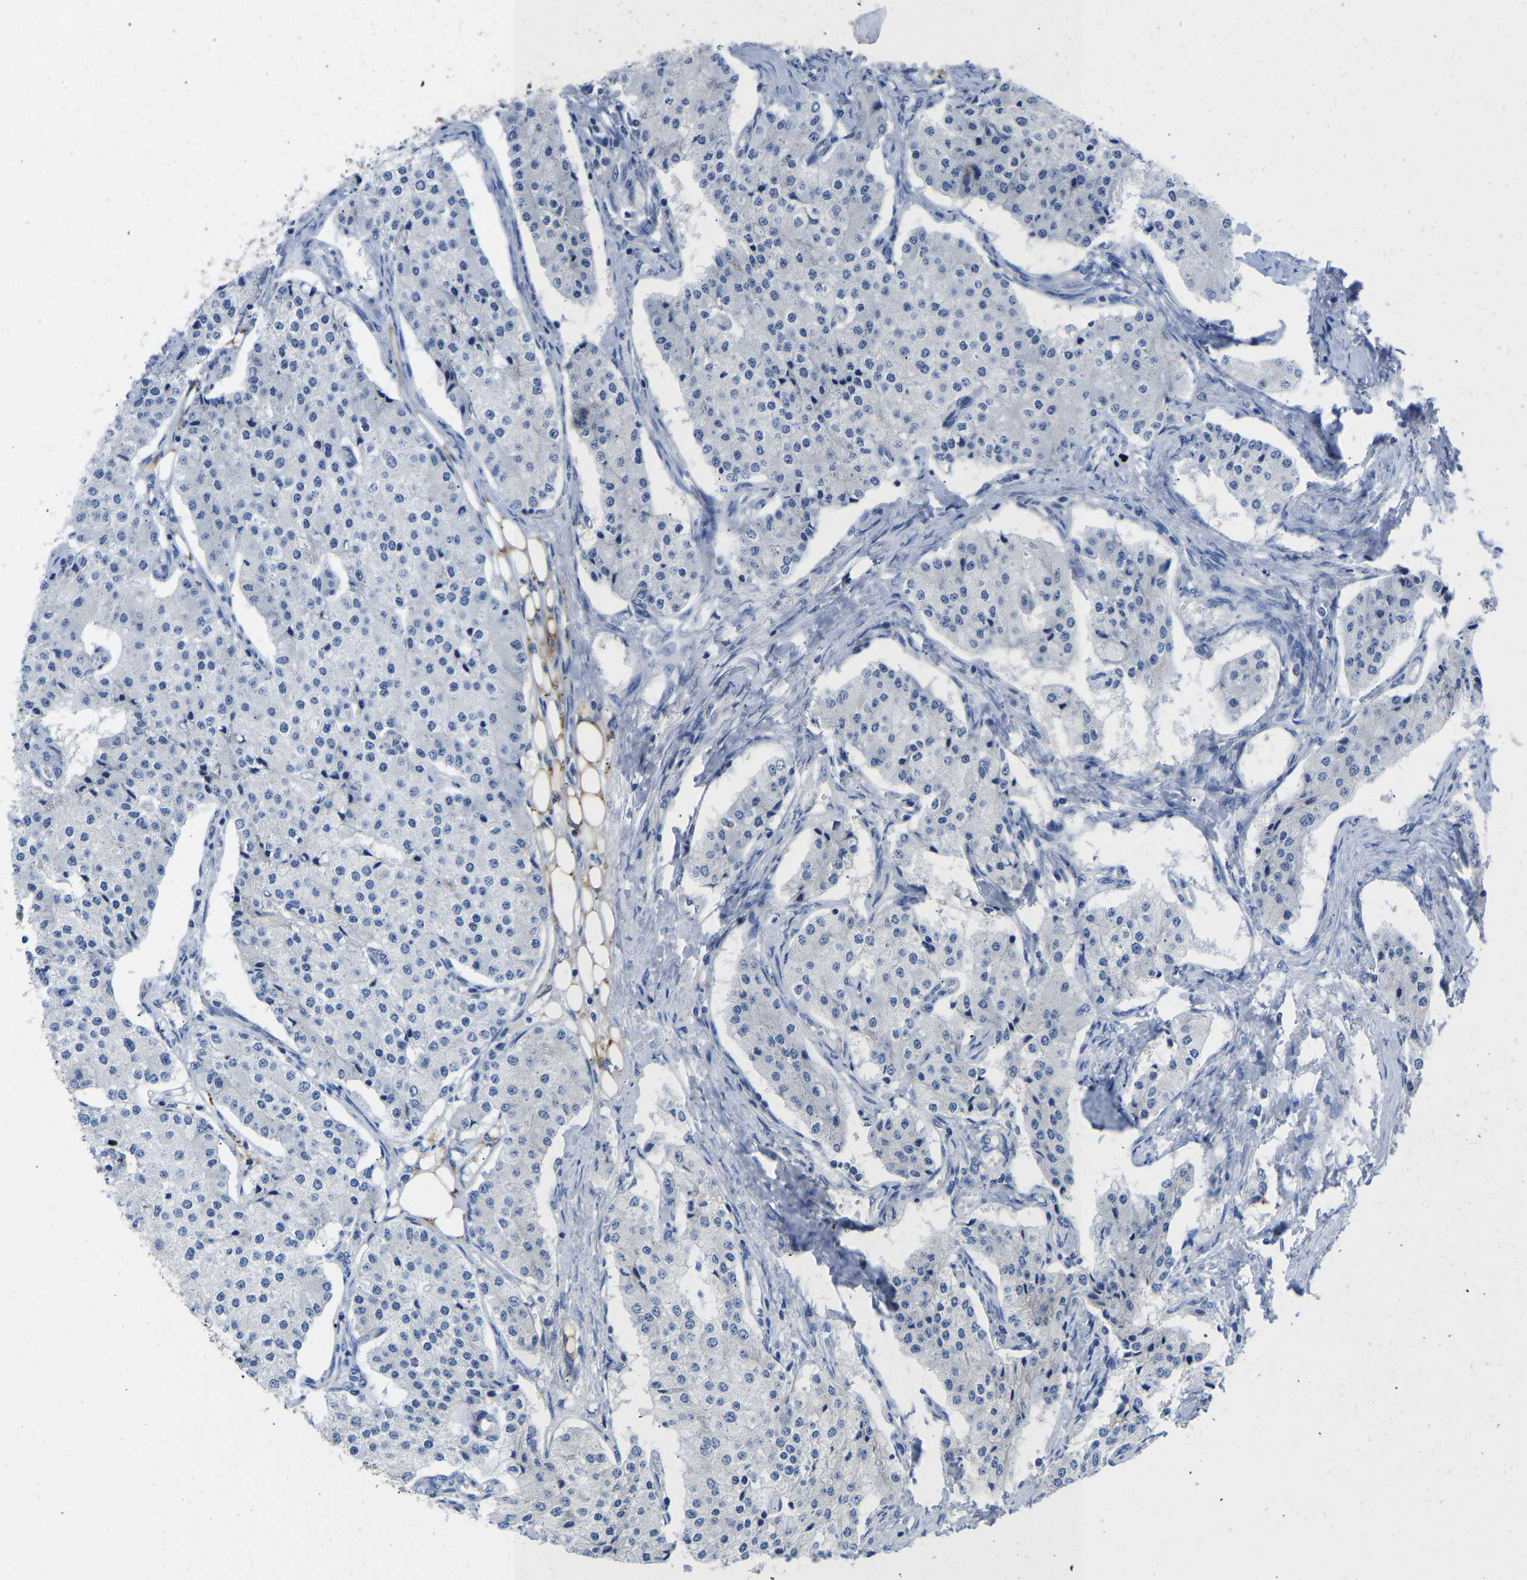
{"staining": {"intensity": "negative", "quantity": "none", "location": "none"}, "tissue": "carcinoid", "cell_type": "Tumor cells", "image_type": "cancer", "snomed": [{"axis": "morphology", "description": "Carcinoid, malignant, NOS"}, {"axis": "topography", "description": "Colon"}], "caption": "This is an IHC image of carcinoid. There is no expression in tumor cells.", "gene": "ABCA10", "patient": {"sex": "female", "age": 52}}